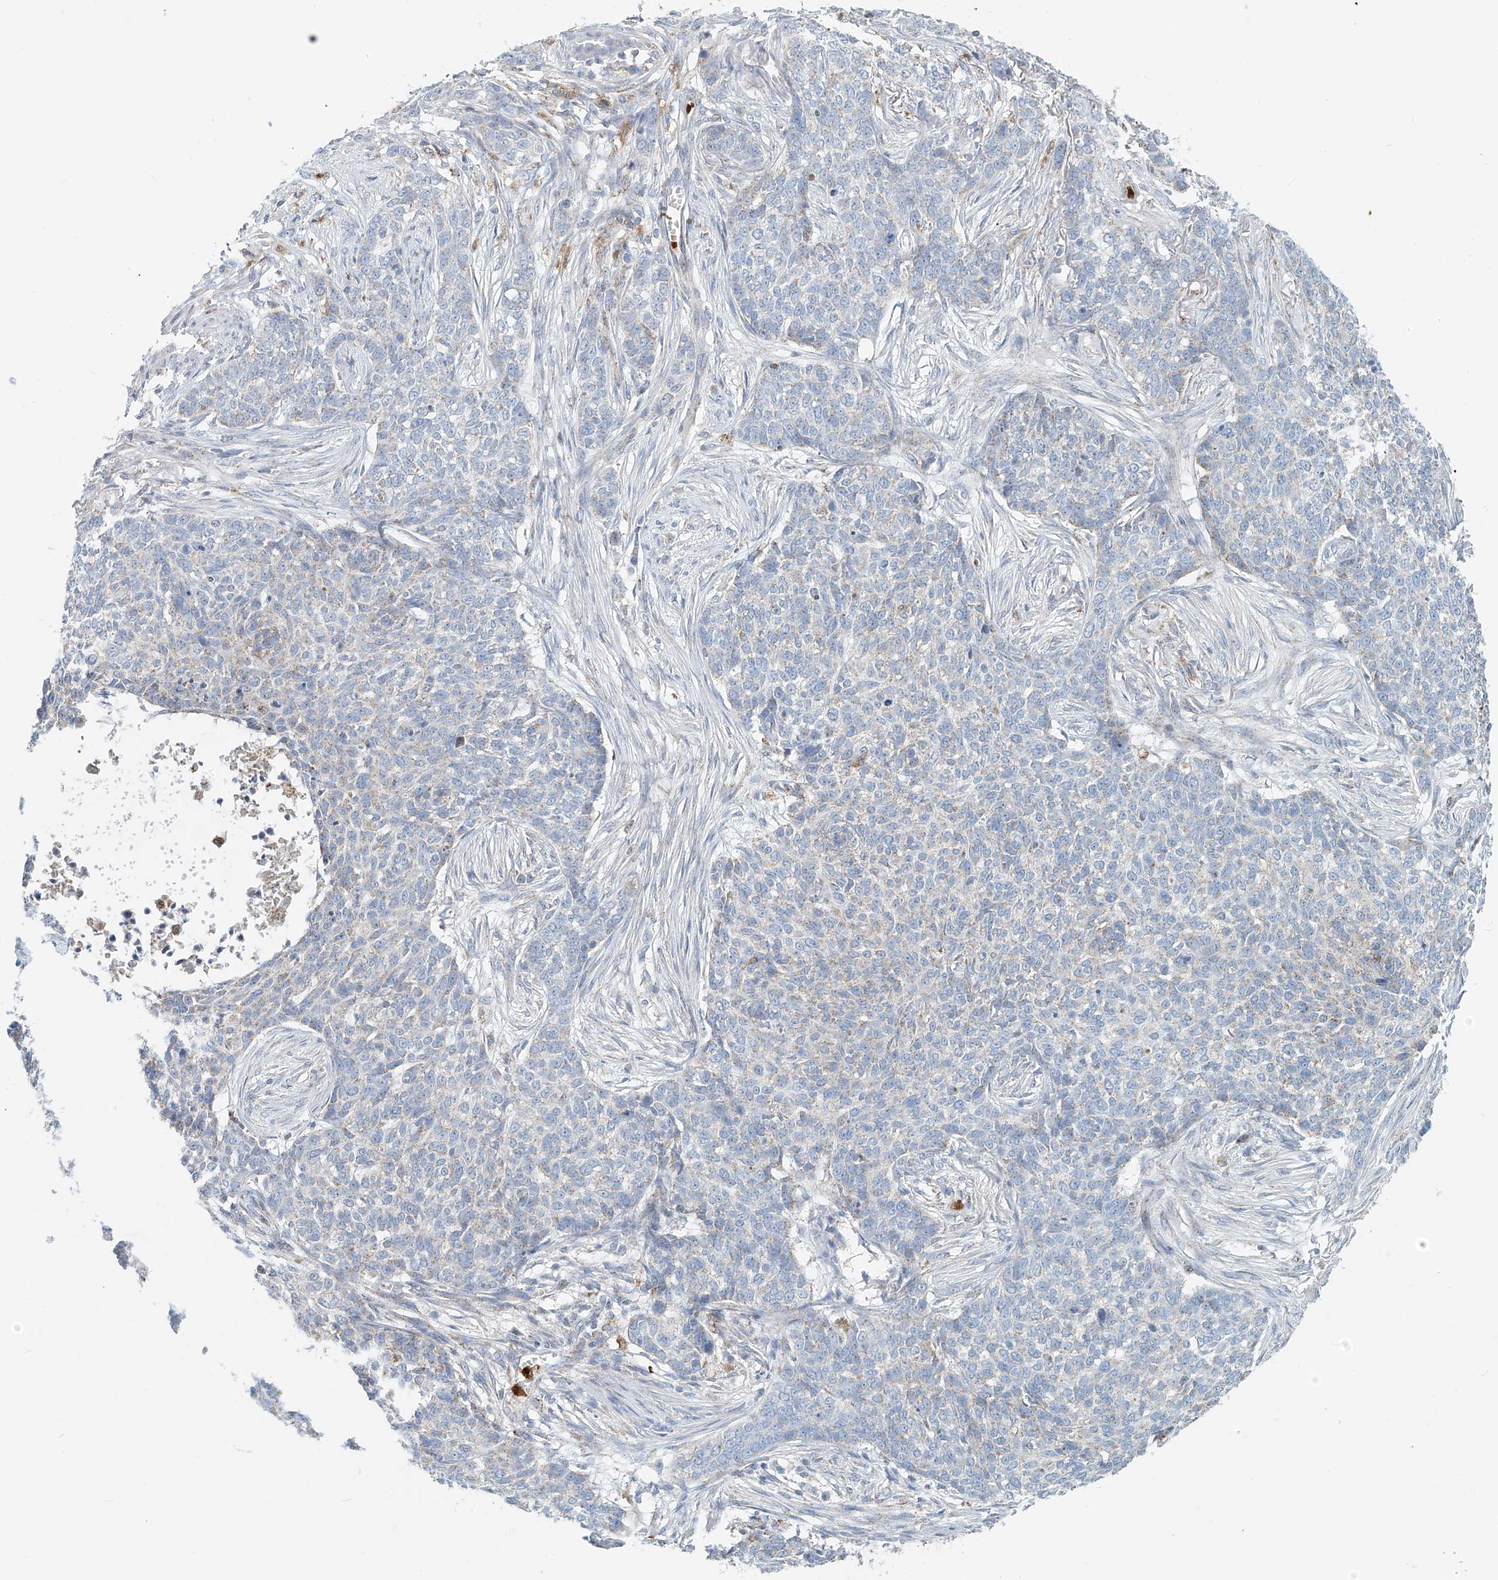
{"staining": {"intensity": "negative", "quantity": "none", "location": "none"}, "tissue": "skin cancer", "cell_type": "Tumor cells", "image_type": "cancer", "snomed": [{"axis": "morphology", "description": "Basal cell carcinoma"}, {"axis": "topography", "description": "Skin"}], "caption": "There is no significant positivity in tumor cells of skin basal cell carcinoma.", "gene": "PTPRA", "patient": {"sex": "male", "age": 85}}